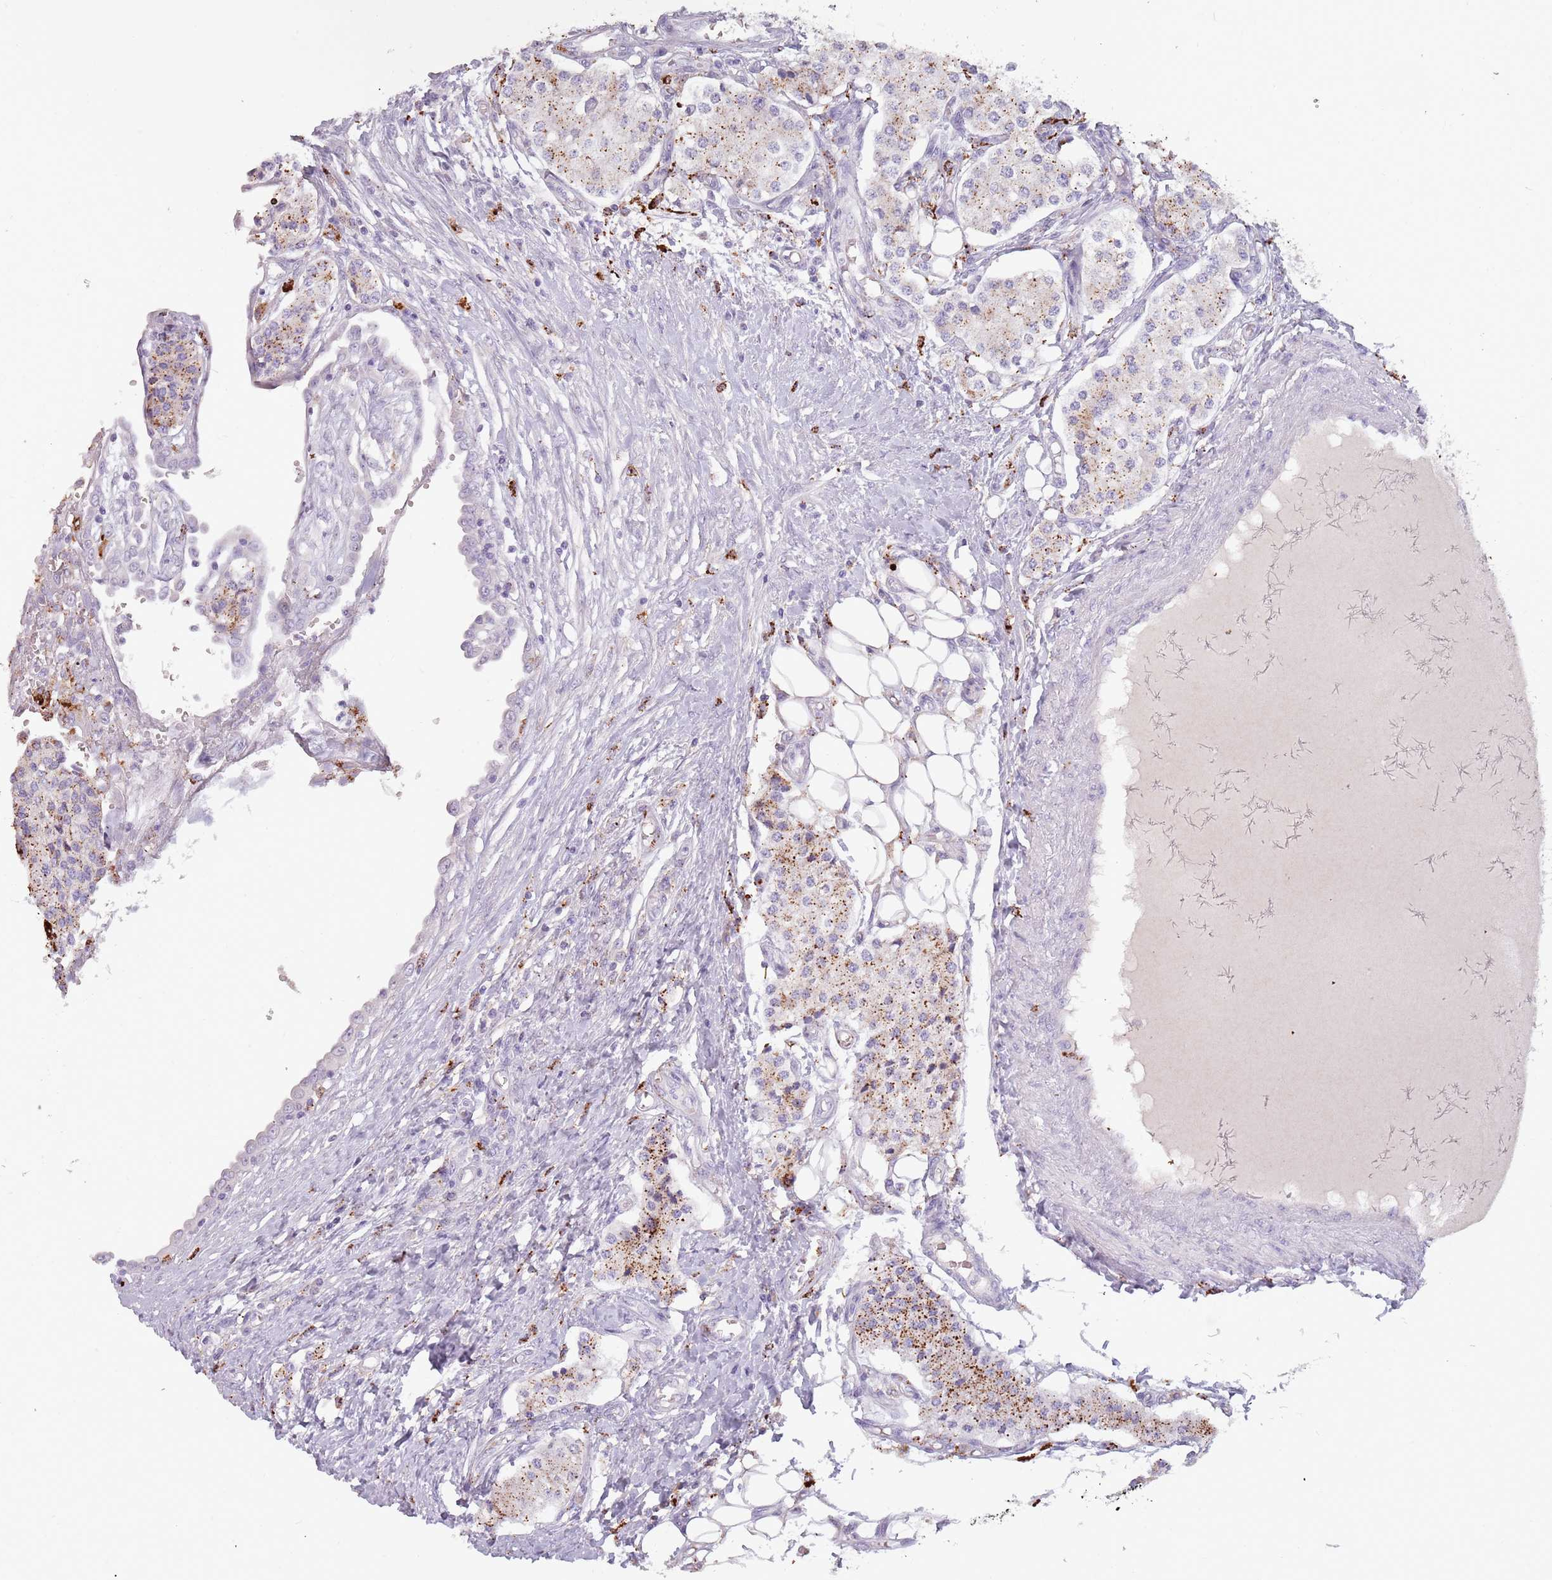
{"staining": {"intensity": "moderate", "quantity": "<25%", "location": "cytoplasmic/membranous"}, "tissue": "carcinoid", "cell_type": "Tumor cells", "image_type": "cancer", "snomed": [{"axis": "morphology", "description": "Carcinoid, malignant, NOS"}, {"axis": "topography", "description": "Colon"}], "caption": "Malignant carcinoid was stained to show a protein in brown. There is low levels of moderate cytoplasmic/membranous positivity in about <25% of tumor cells.", "gene": "NWD2", "patient": {"sex": "female", "age": 52}}